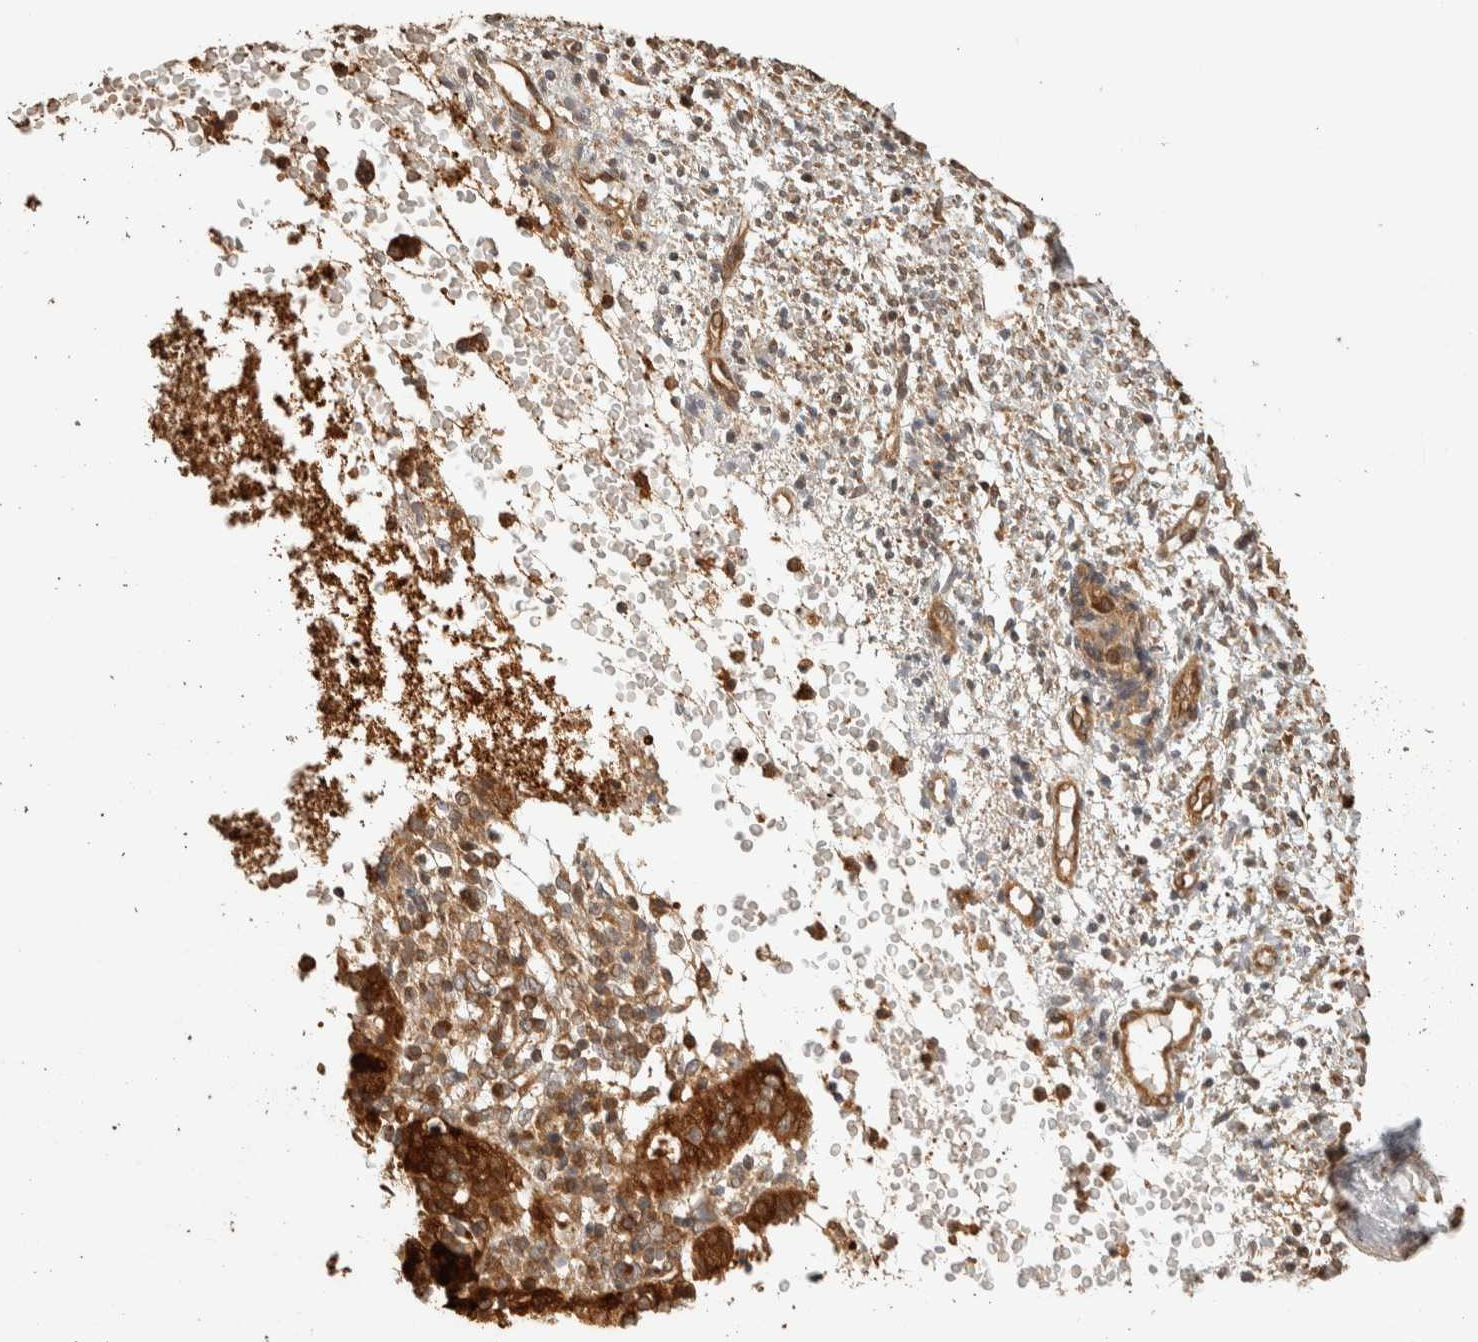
{"staining": {"intensity": "moderate", "quantity": "<25%", "location": "cytoplasmic/membranous"}, "tissue": "endometrium", "cell_type": "Cells in endometrial stroma", "image_type": "normal", "snomed": [{"axis": "morphology", "description": "Normal tissue, NOS"}, {"axis": "topography", "description": "Endometrium"}], "caption": "Immunohistochemistry (DAB) staining of benign endometrium reveals moderate cytoplasmic/membranous protein positivity in about <25% of cells in endometrial stroma.", "gene": "EXOC7", "patient": {"sex": "female", "age": 35}}